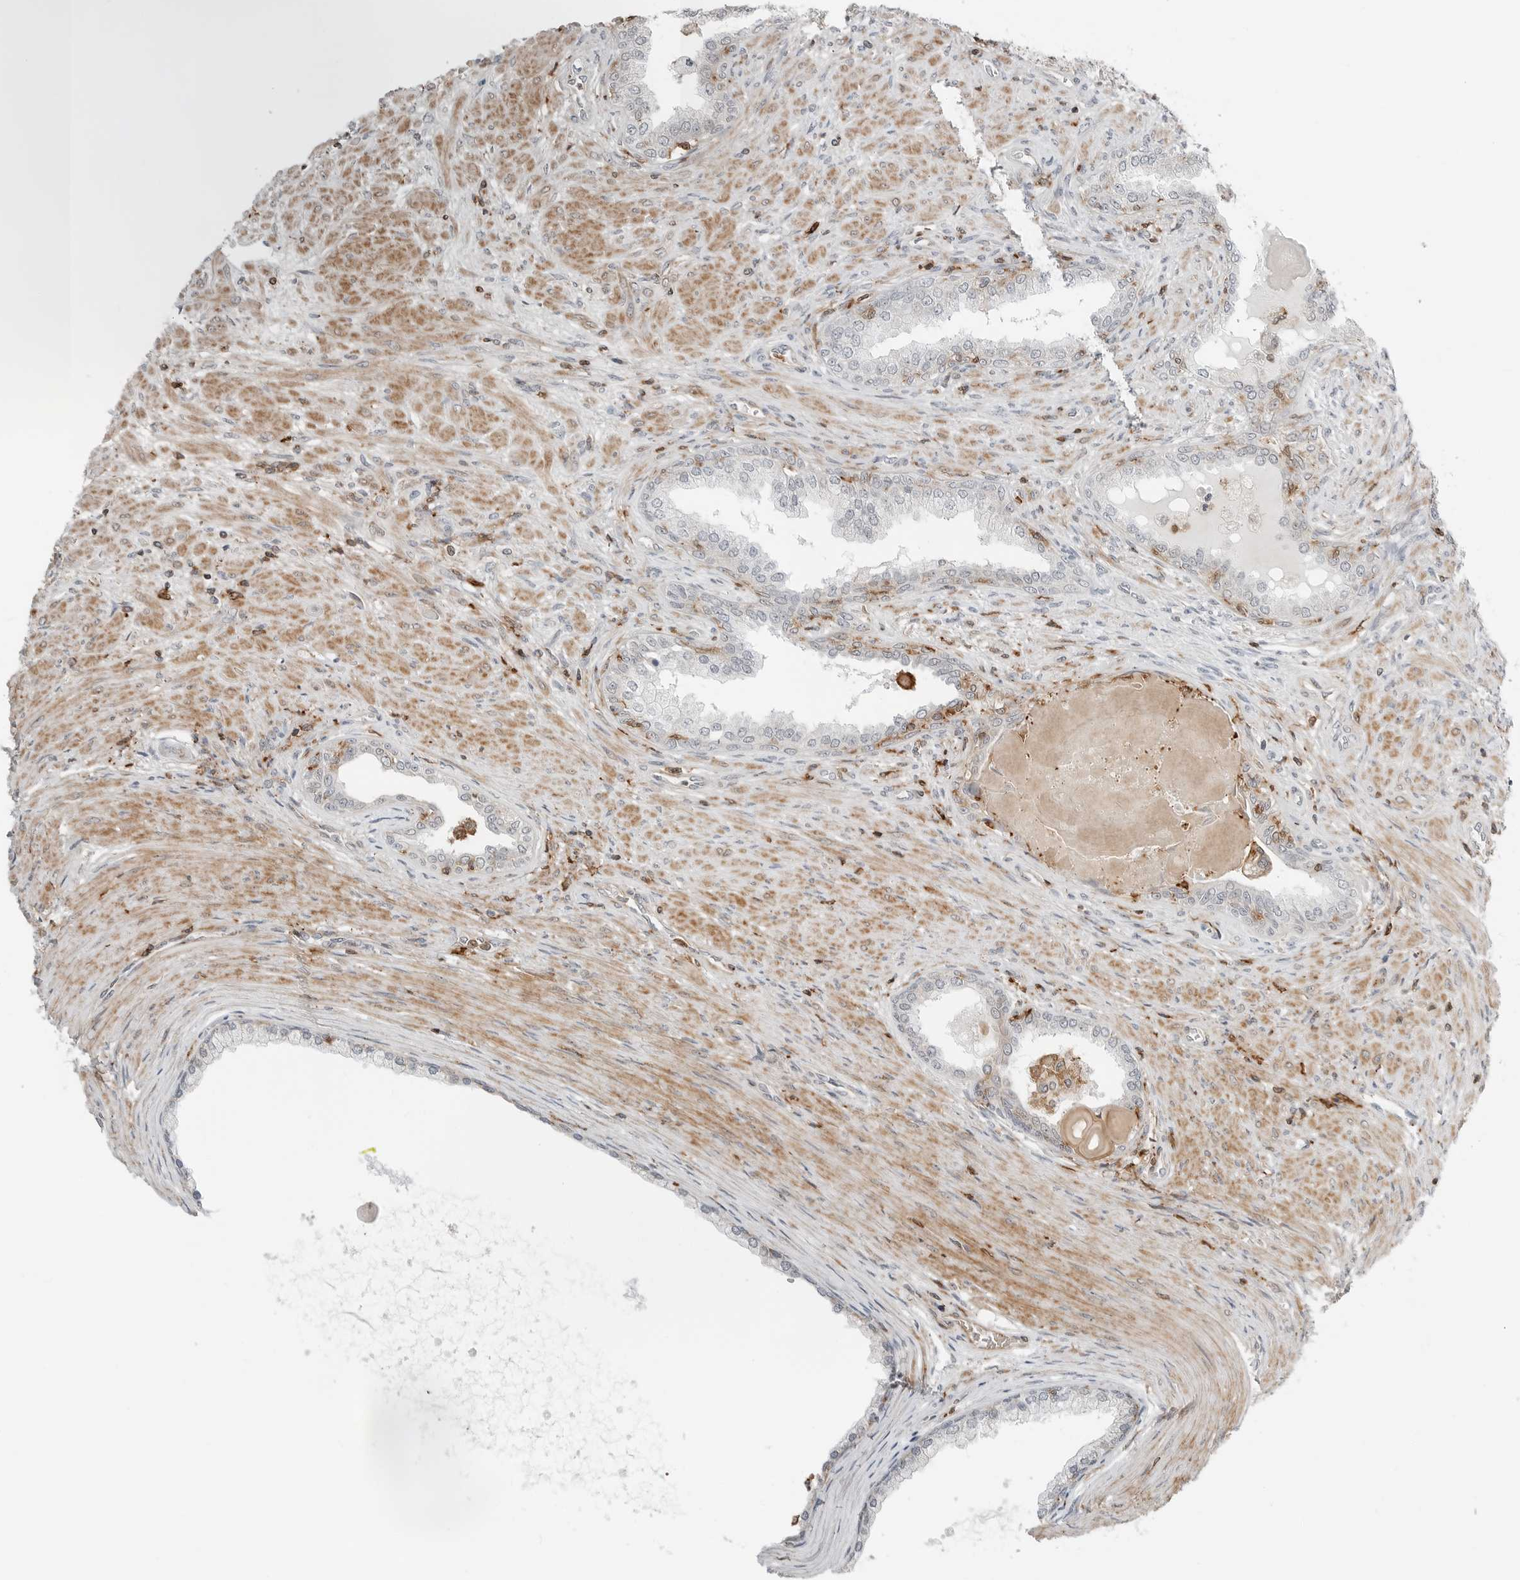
{"staining": {"intensity": "negative", "quantity": "none", "location": "none"}, "tissue": "prostate cancer", "cell_type": "Tumor cells", "image_type": "cancer", "snomed": [{"axis": "morphology", "description": "Normal tissue, NOS"}, {"axis": "morphology", "description": "Adenocarcinoma, Low grade"}, {"axis": "topography", "description": "Prostate"}, {"axis": "topography", "description": "Peripheral nerve tissue"}], "caption": "High magnification brightfield microscopy of prostate cancer stained with DAB (brown) and counterstained with hematoxylin (blue): tumor cells show no significant positivity.", "gene": "LEFTY2", "patient": {"sex": "male", "age": 71}}